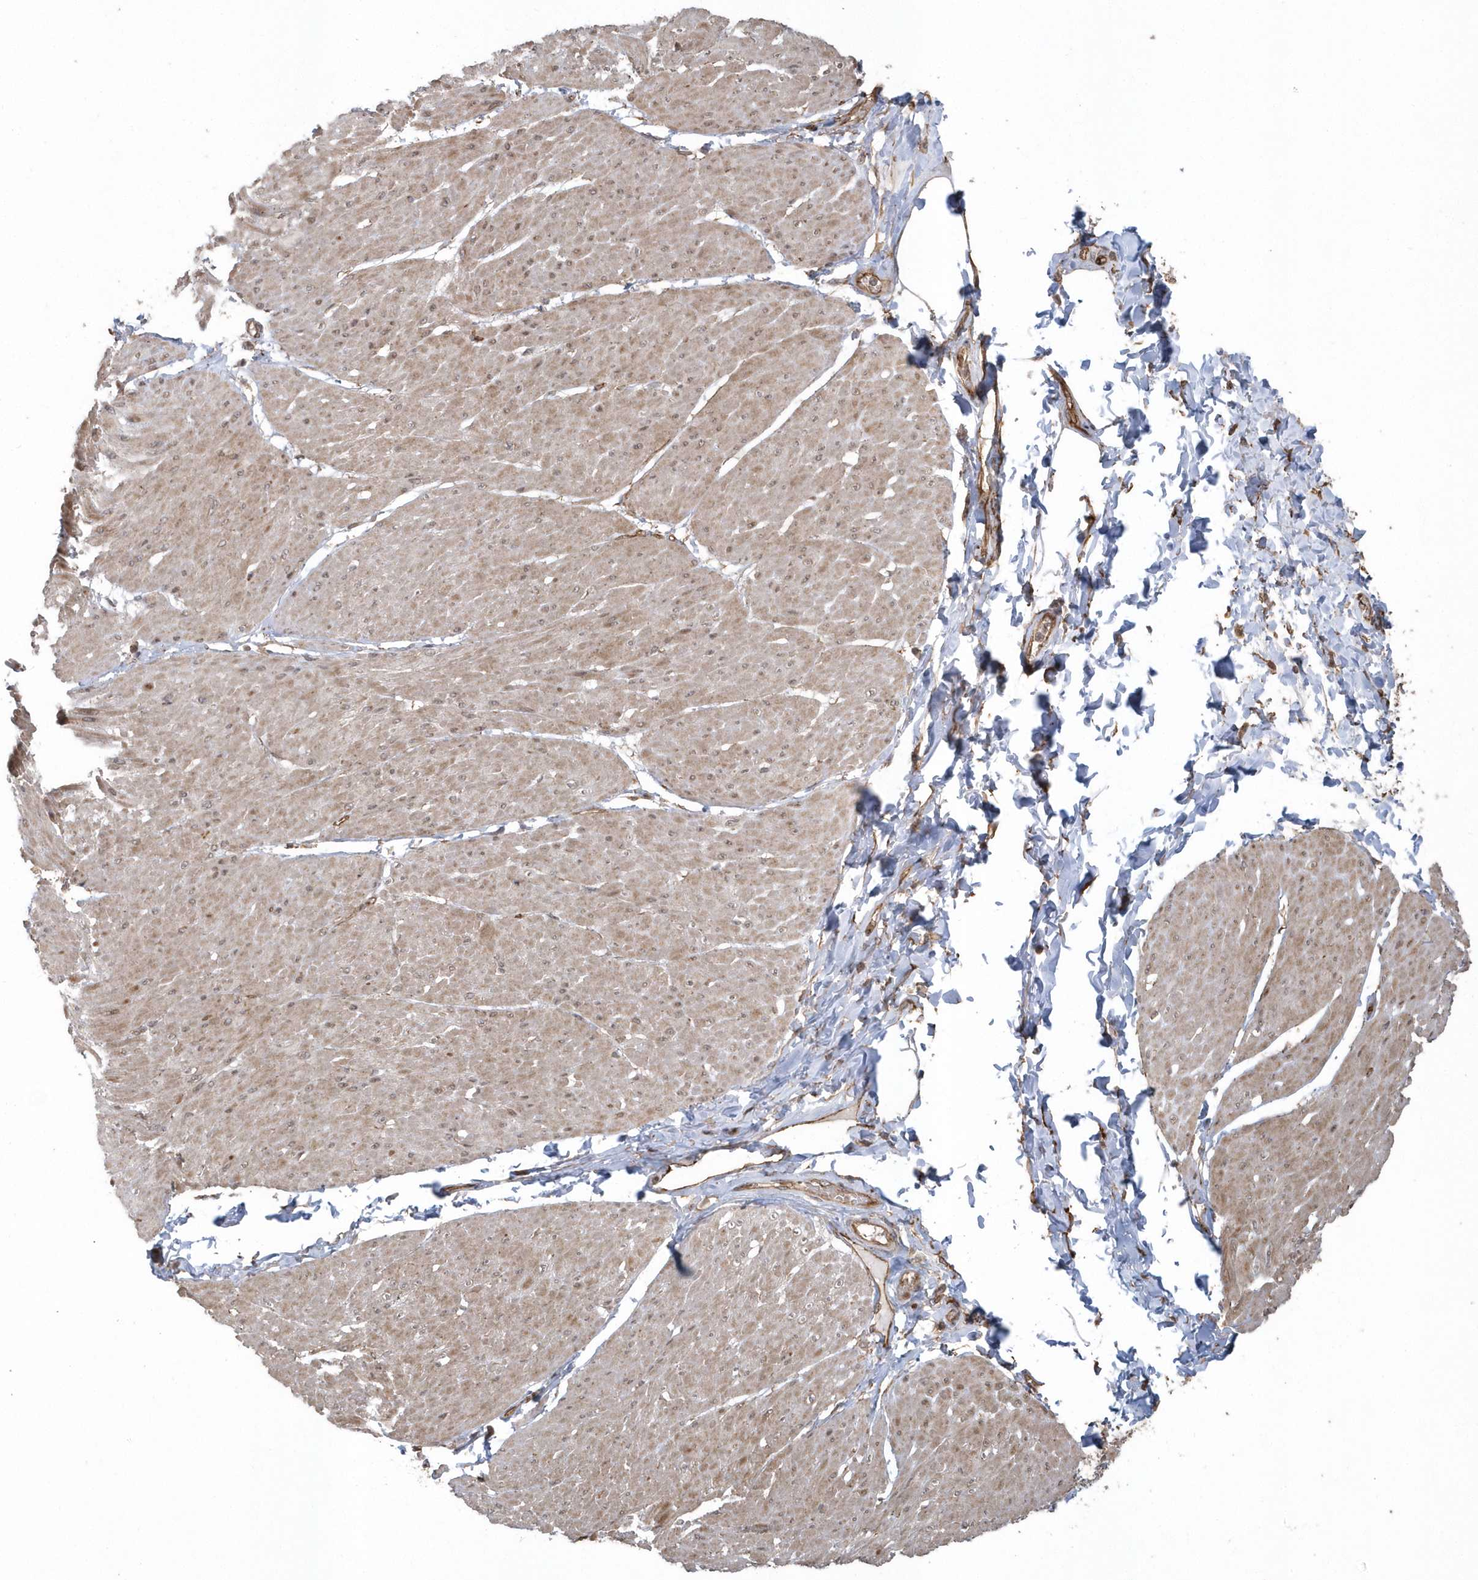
{"staining": {"intensity": "moderate", "quantity": "25%-75%", "location": "cytoplasmic/membranous"}, "tissue": "smooth muscle", "cell_type": "Smooth muscle cells", "image_type": "normal", "snomed": [{"axis": "morphology", "description": "Urothelial carcinoma, High grade"}, {"axis": "topography", "description": "Urinary bladder"}], "caption": "A high-resolution image shows immunohistochemistry staining of unremarkable smooth muscle, which exhibits moderate cytoplasmic/membranous positivity in about 25%-75% of smooth muscle cells.", "gene": "HERPUD1", "patient": {"sex": "male", "age": 46}}